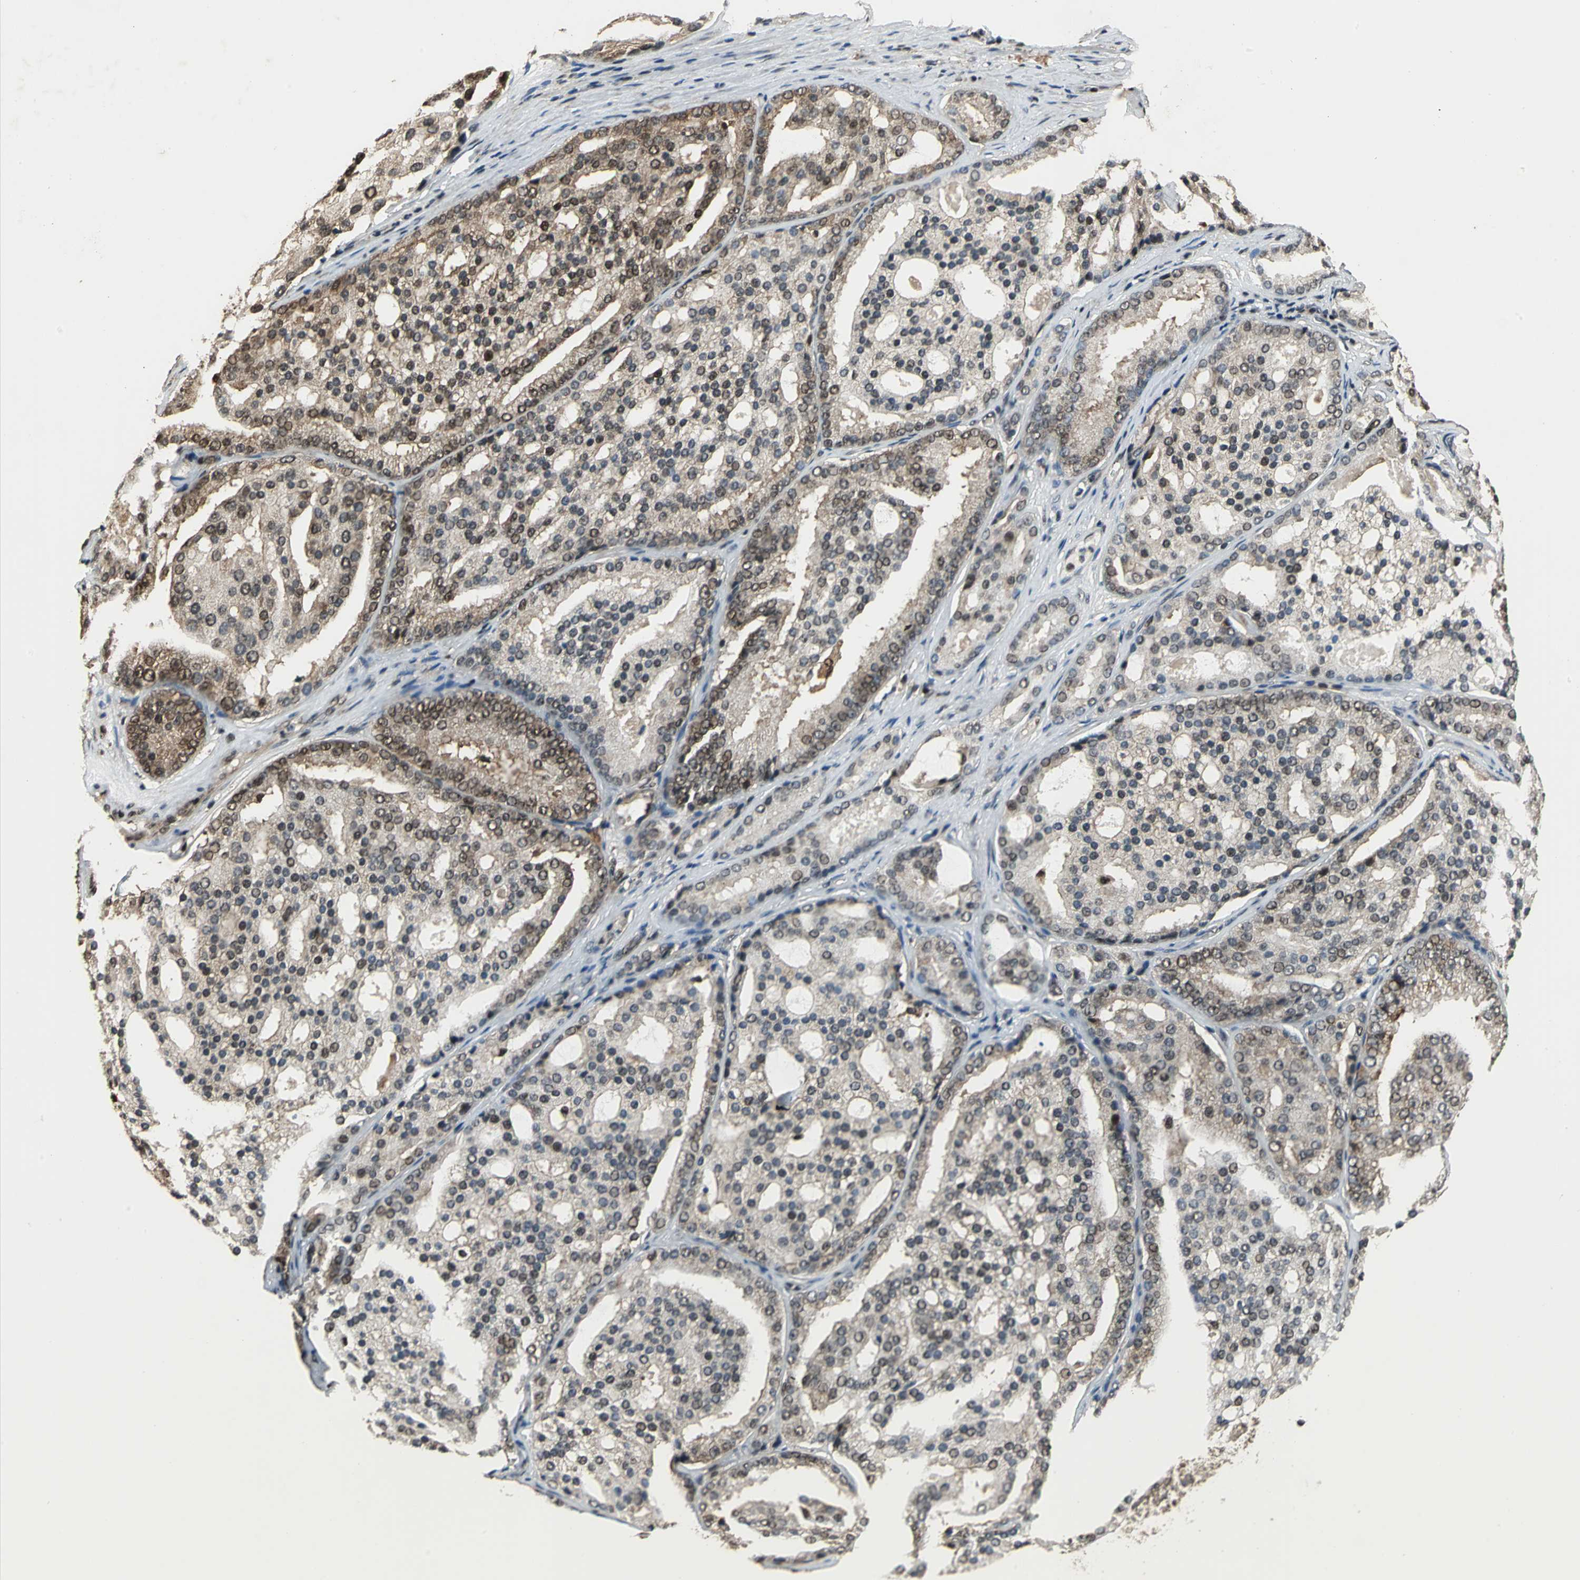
{"staining": {"intensity": "moderate", "quantity": "25%-75%", "location": "nuclear"}, "tissue": "prostate cancer", "cell_type": "Tumor cells", "image_type": "cancer", "snomed": [{"axis": "morphology", "description": "Adenocarcinoma, High grade"}, {"axis": "topography", "description": "Prostate"}], "caption": "Immunohistochemistry of human prostate cancer displays medium levels of moderate nuclear expression in about 25%-75% of tumor cells. Nuclei are stained in blue.", "gene": "MIS18BP1", "patient": {"sex": "male", "age": 64}}